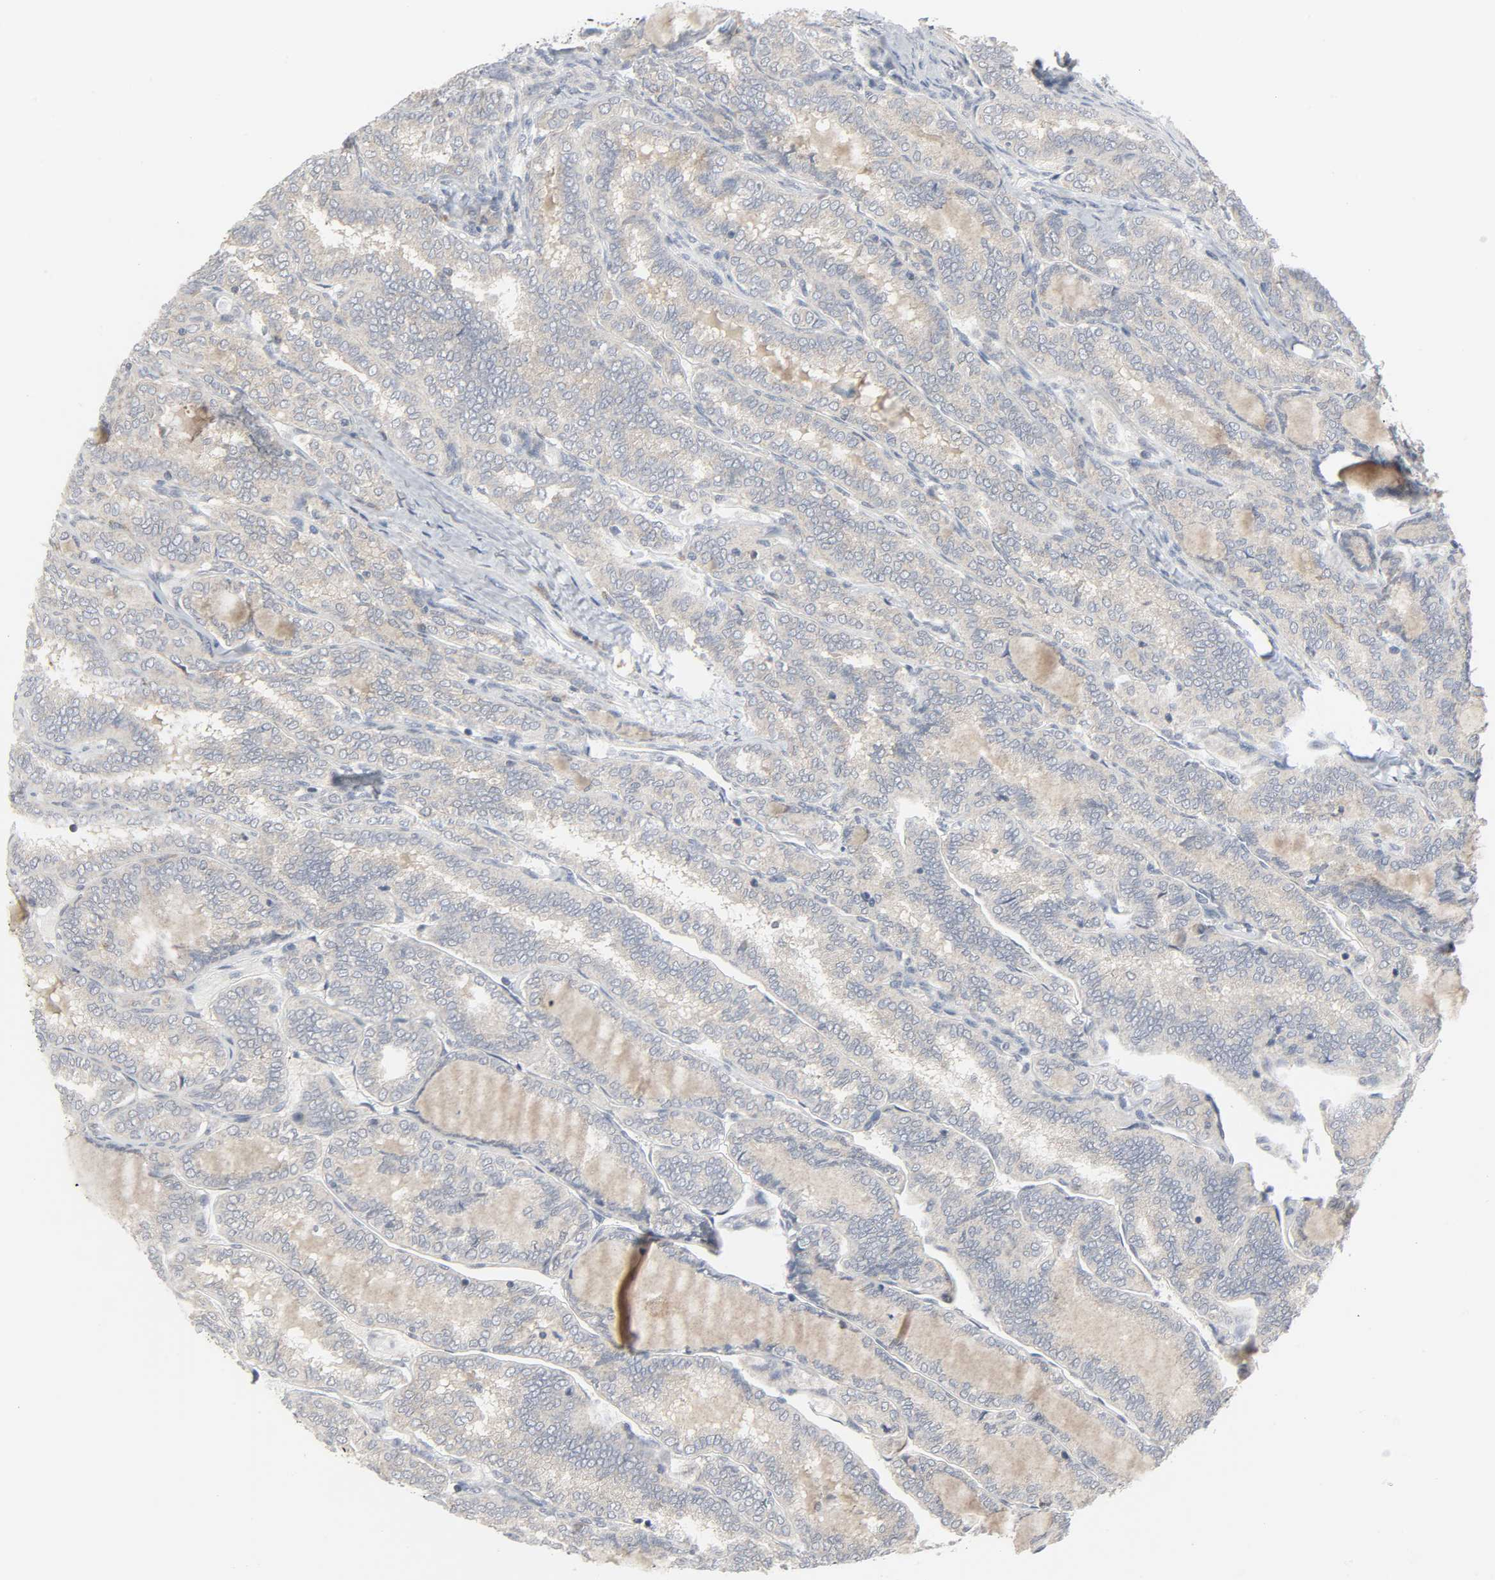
{"staining": {"intensity": "moderate", "quantity": ">75%", "location": "cytoplasmic/membranous"}, "tissue": "thyroid cancer", "cell_type": "Tumor cells", "image_type": "cancer", "snomed": [{"axis": "morphology", "description": "Papillary adenocarcinoma, NOS"}, {"axis": "topography", "description": "Thyroid gland"}], "caption": "This is an image of IHC staining of papillary adenocarcinoma (thyroid), which shows moderate staining in the cytoplasmic/membranous of tumor cells.", "gene": "CLIP1", "patient": {"sex": "female", "age": 30}}